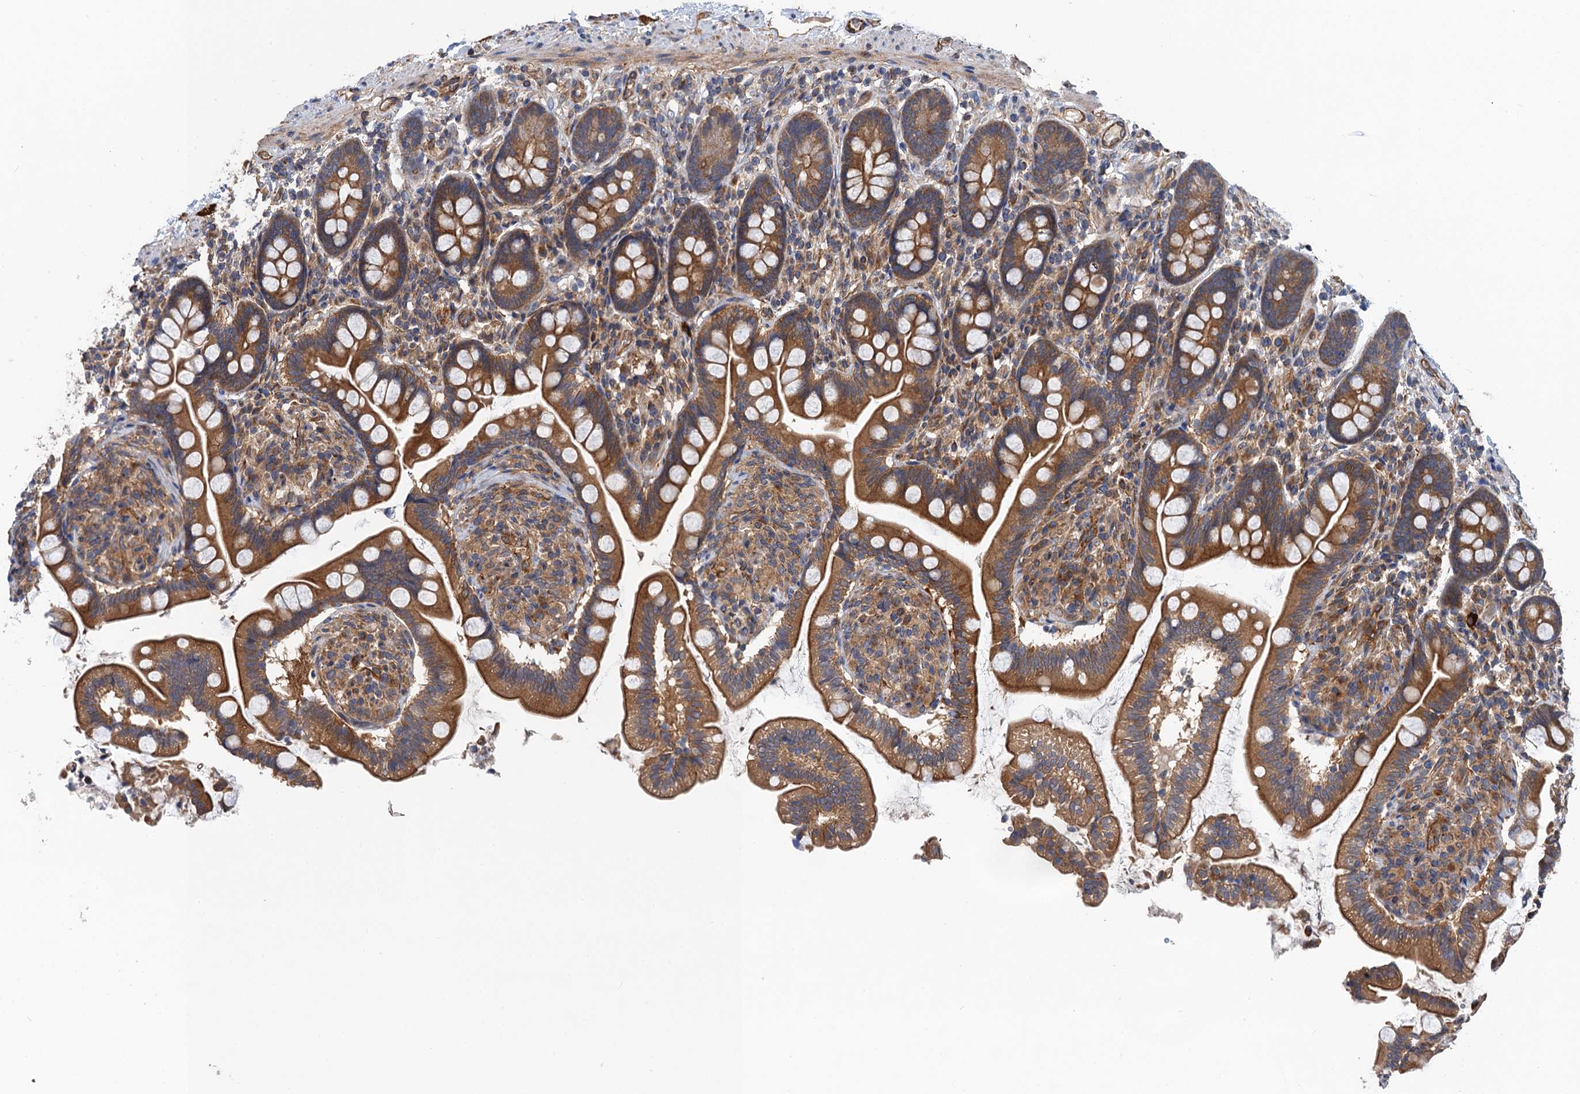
{"staining": {"intensity": "moderate", "quantity": "25%-75%", "location": "cytoplasmic/membranous"}, "tissue": "small intestine", "cell_type": "Glandular cells", "image_type": "normal", "snomed": [{"axis": "morphology", "description": "Normal tissue, NOS"}, {"axis": "topography", "description": "Small intestine"}], "caption": "Moderate cytoplasmic/membranous protein staining is seen in about 25%-75% of glandular cells in small intestine. (Stains: DAB in brown, nuclei in blue, Microscopy: brightfield microscopy at high magnification).", "gene": "PJA2", "patient": {"sex": "female", "age": 64}}